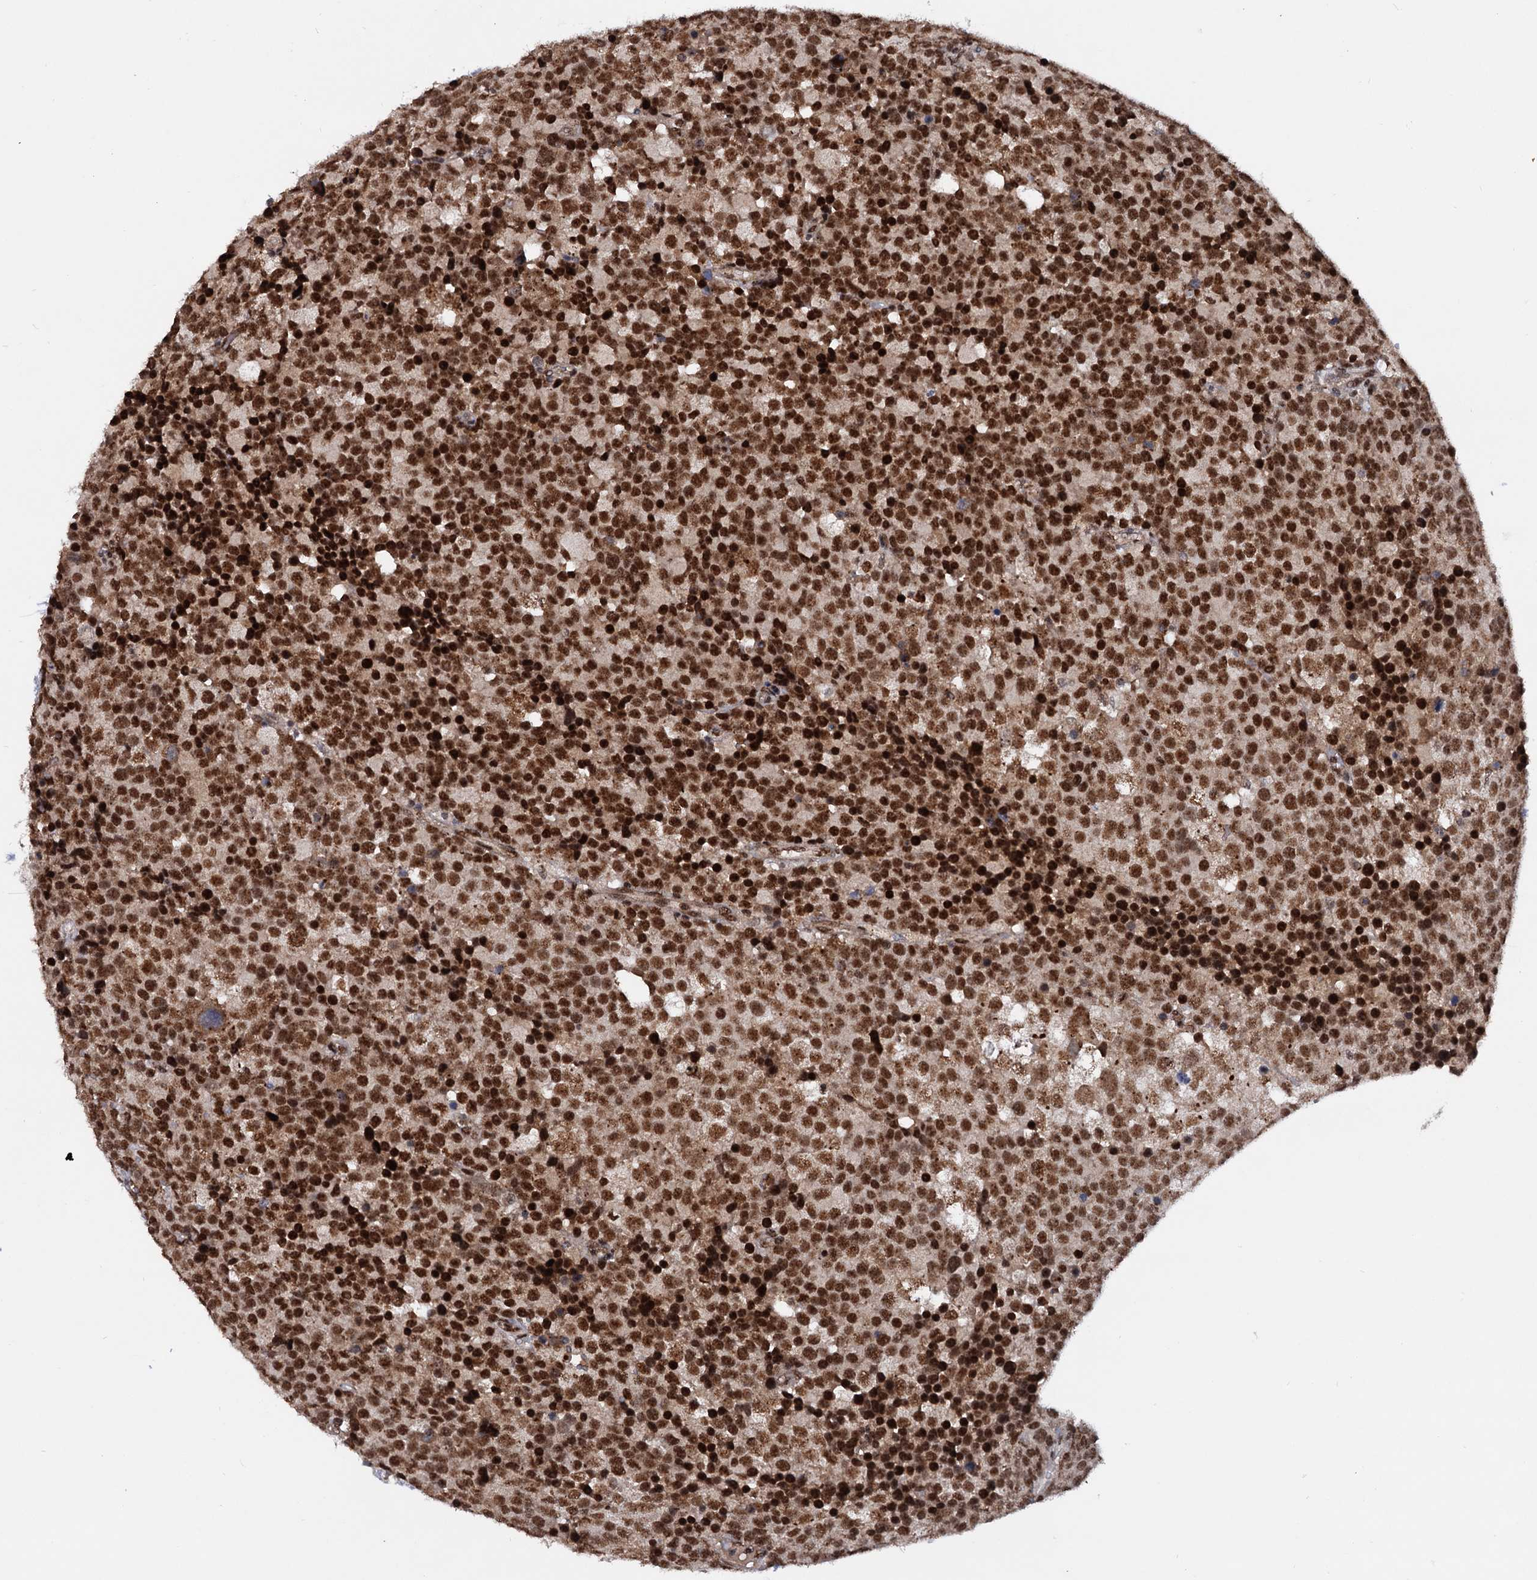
{"staining": {"intensity": "strong", "quantity": ">75%", "location": "nuclear"}, "tissue": "testis cancer", "cell_type": "Tumor cells", "image_type": "cancer", "snomed": [{"axis": "morphology", "description": "Seminoma, NOS"}, {"axis": "topography", "description": "Testis"}], "caption": "Tumor cells exhibit strong nuclear positivity in about >75% of cells in seminoma (testis).", "gene": "TBC1D12", "patient": {"sex": "male", "age": 71}}